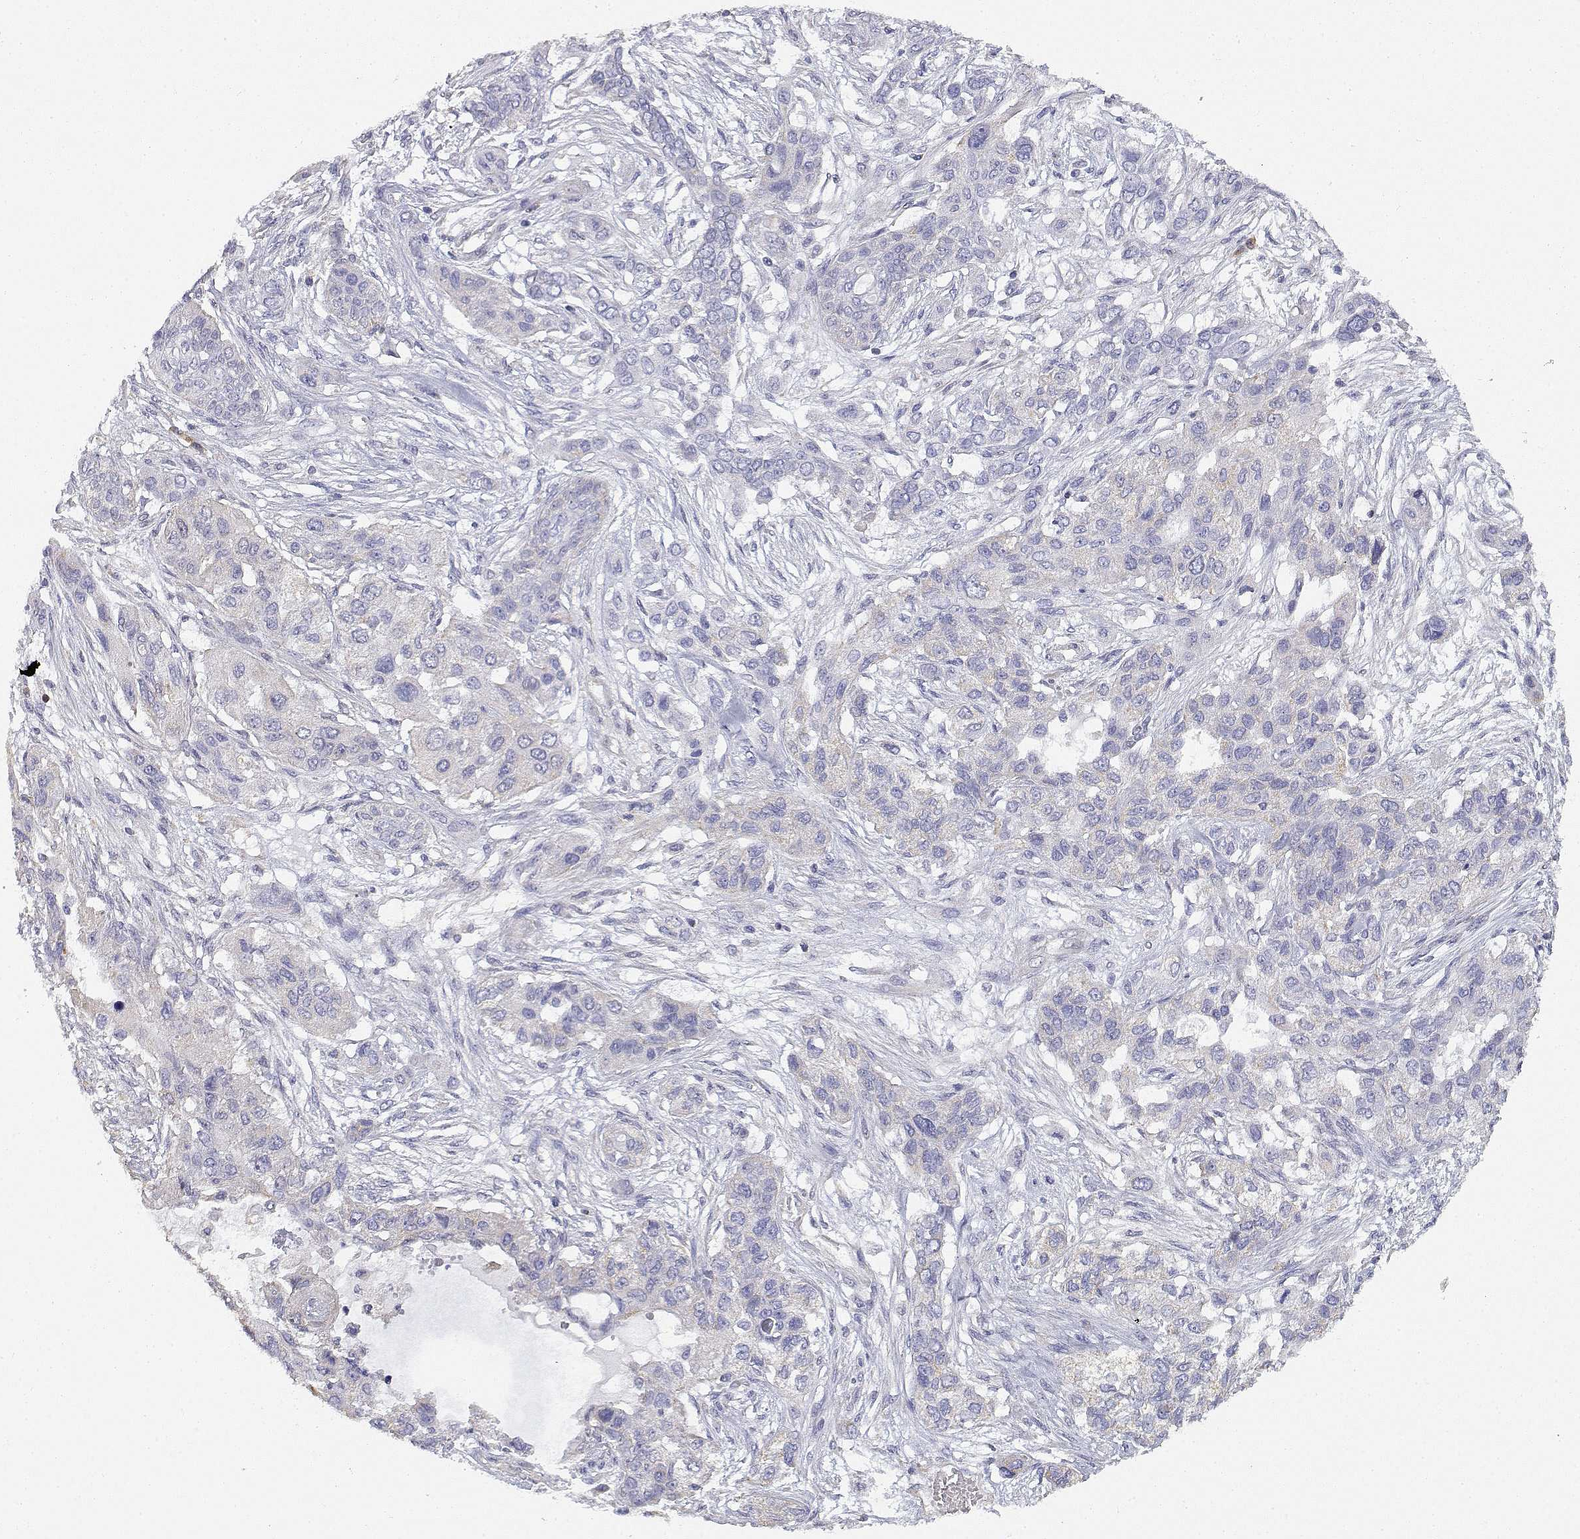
{"staining": {"intensity": "negative", "quantity": "none", "location": "none"}, "tissue": "lung cancer", "cell_type": "Tumor cells", "image_type": "cancer", "snomed": [{"axis": "morphology", "description": "Squamous cell carcinoma, NOS"}, {"axis": "topography", "description": "Lung"}], "caption": "Immunohistochemical staining of squamous cell carcinoma (lung) displays no significant staining in tumor cells.", "gene": "ADA", "patient": {"sex": "female", "age": 70}}